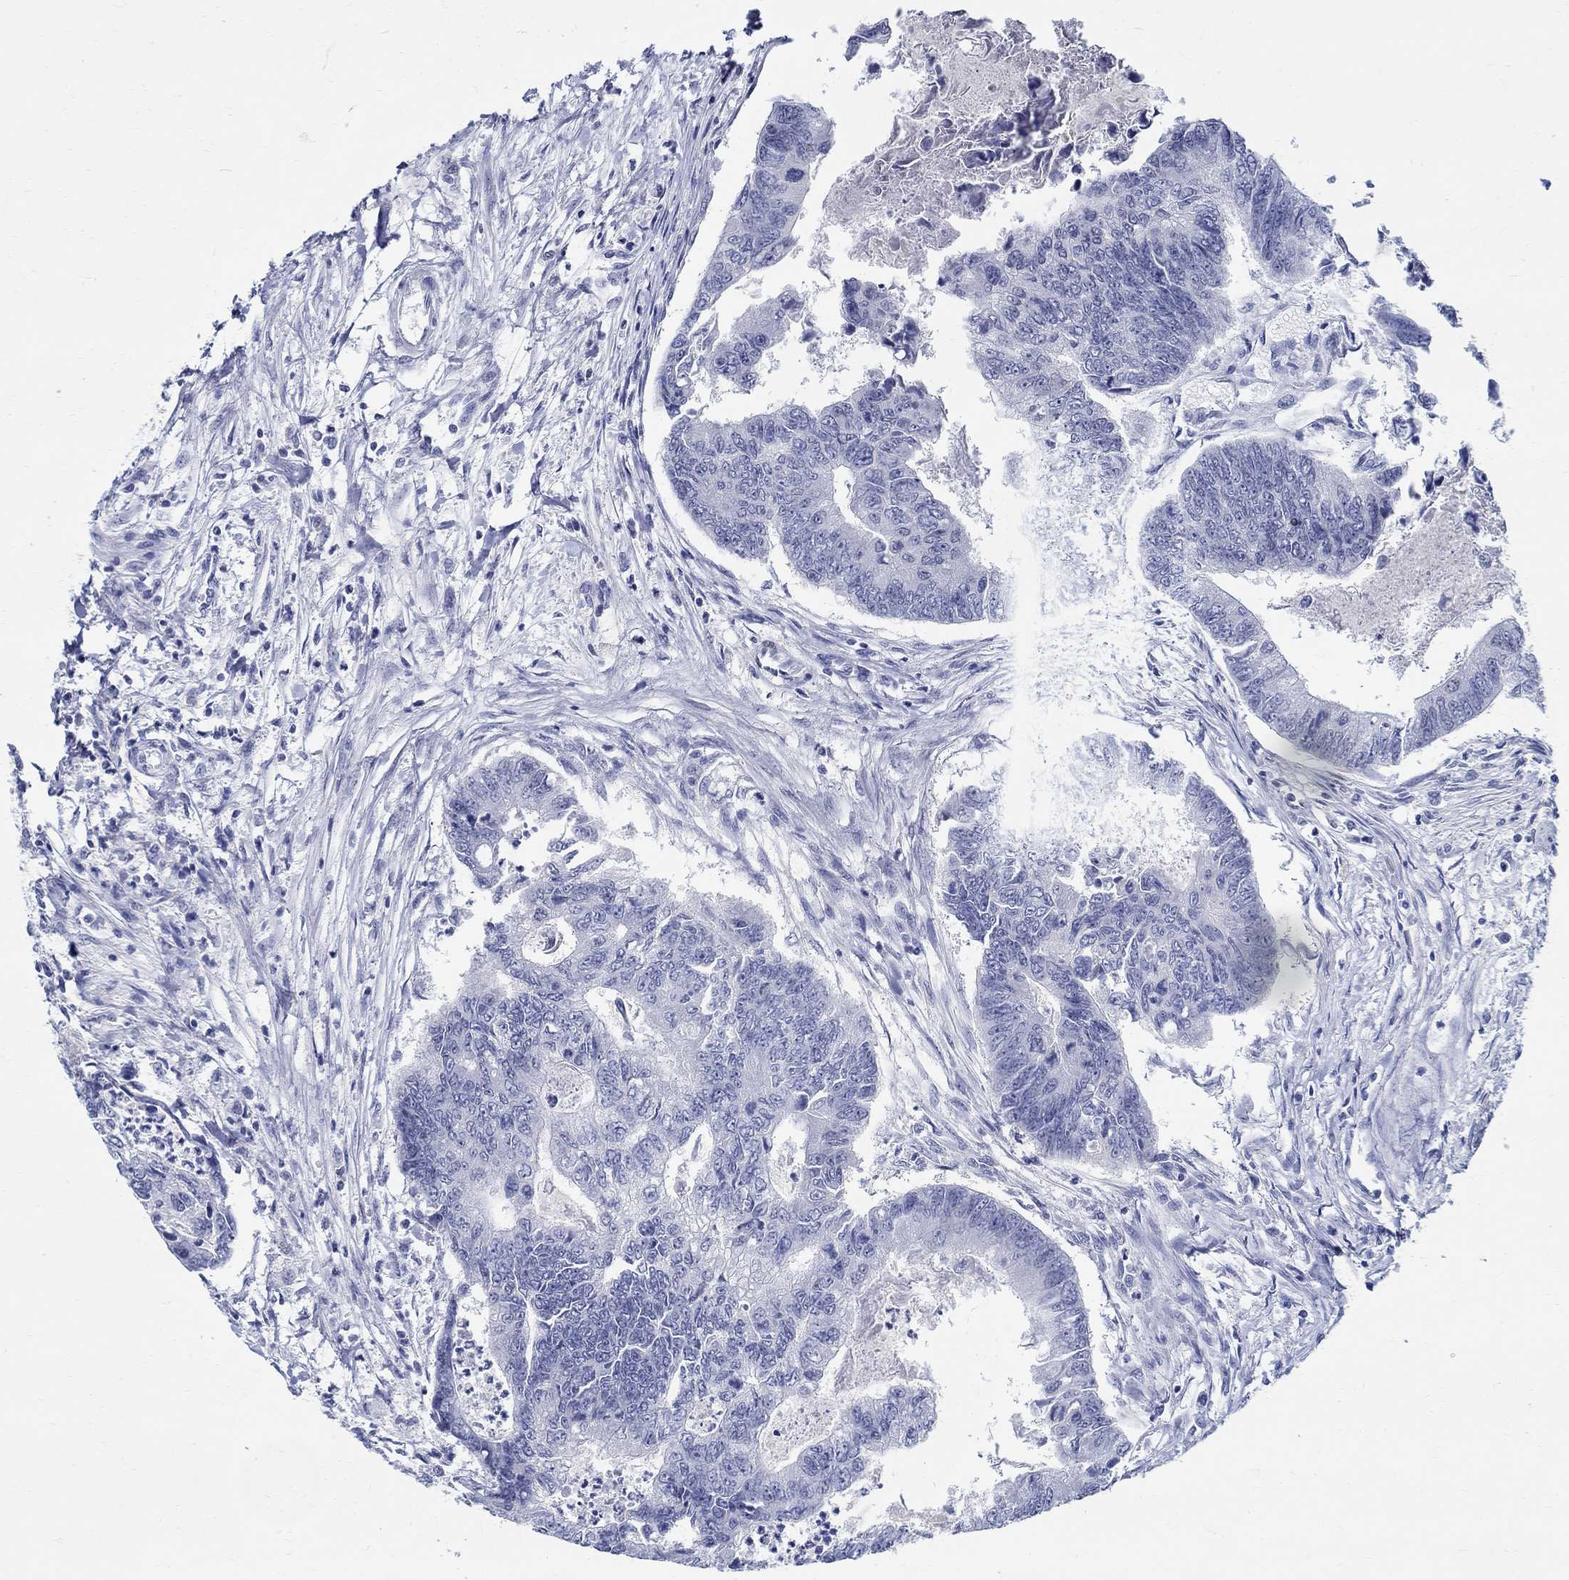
{"staining": {"intensity": "negative", "quantity": "none", "location": "none"}, "tissue": "colorectal cancer", "cell_type": "Tumor cells", "image_type": "cancer", "snomed": [{"axis": "morphology", "description": "Adenocarcinoma, NOS"}, {"axis": "topography", "description": "Colon"}], "caption": "The micrograph reveals no significant positivity in tumor cells of adenocarcinoma (colorectal). (Immunohistochemistry (ihc), brightfield microscopy, high magnification).", "gene": "CETN1", "patient": {"sex": "female", "age": 65}}